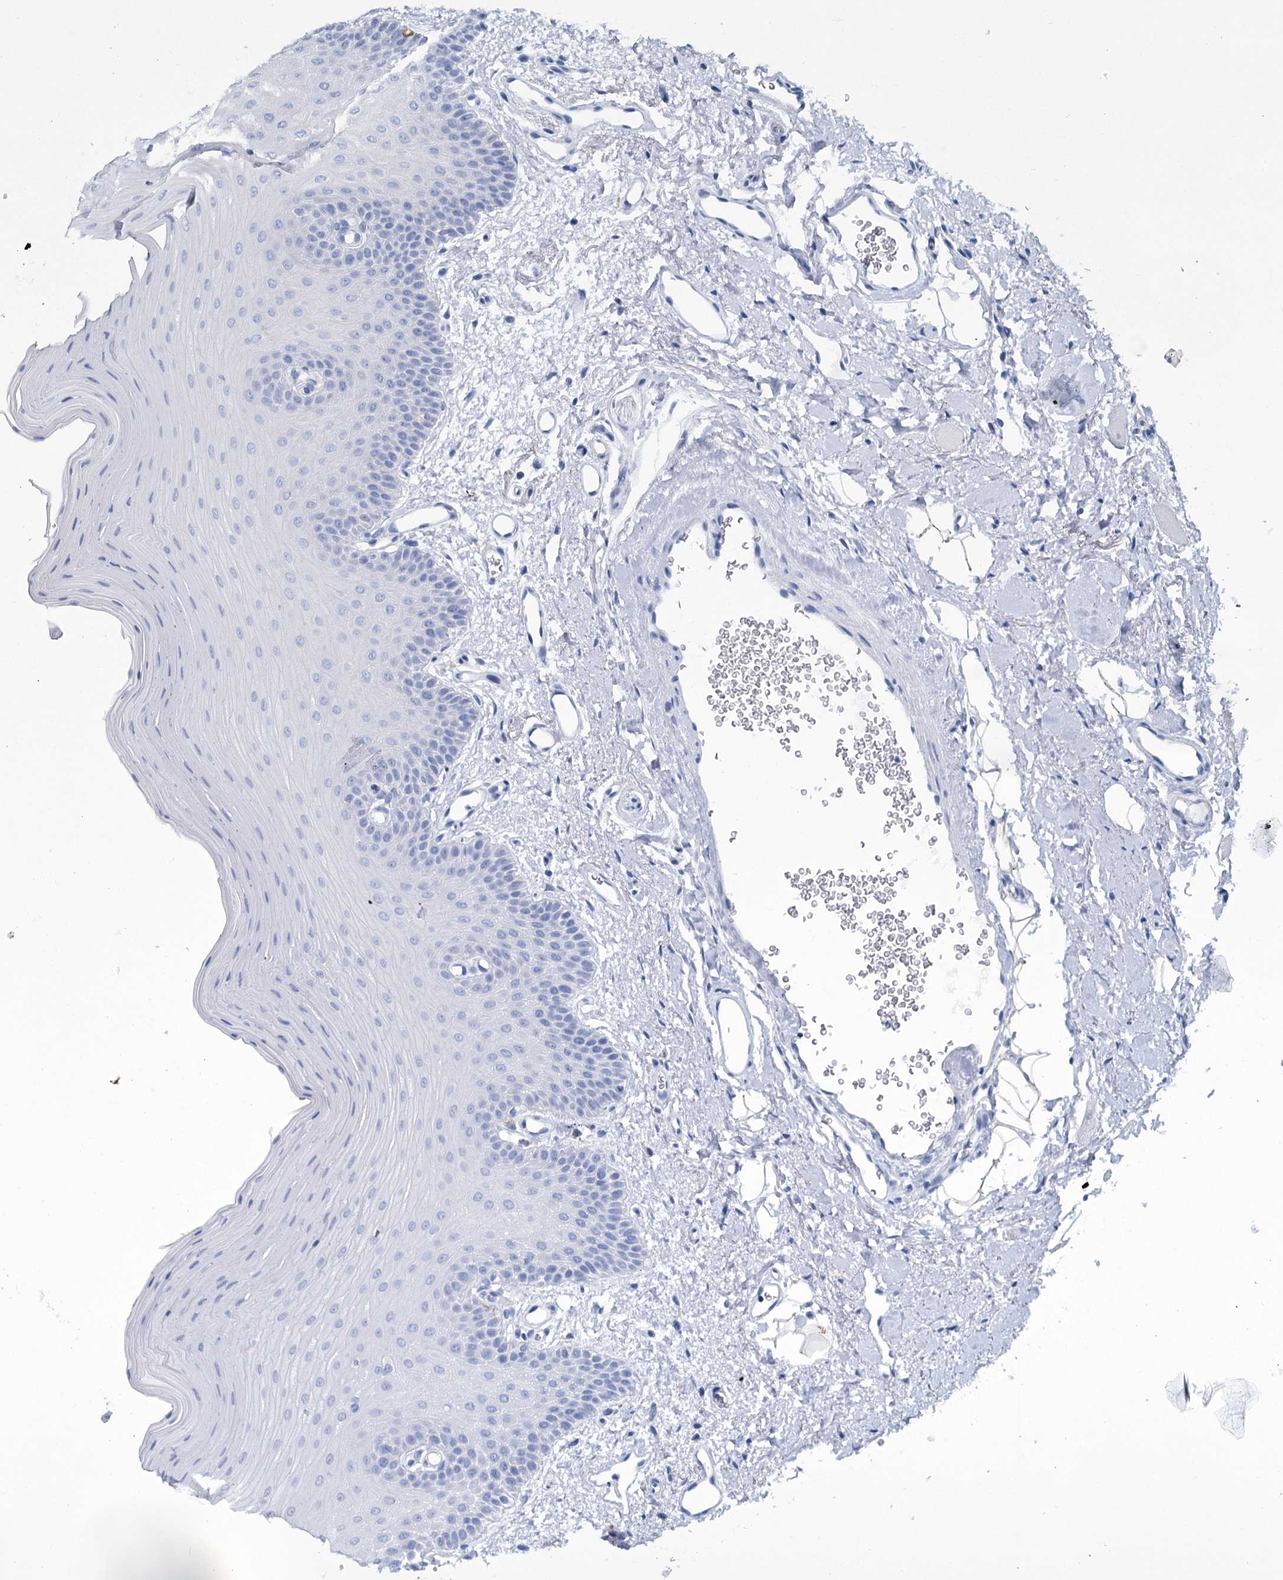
{"staining": {"intensity": "negative", "quantity": "none", "location": "none"}, "tissue": "oral mucosa", "cell_type": "Squamous epithelial cells", "image_type": "normal", "snomed": [{"axis": "morphology", "description": "Normal tissue, NOS"}, {"axis": "topography", "description": "Oral tissue"}], "caption": "This is a micrograph of IHC staining of normal oral mucosa, which shows no expression in squamous epithelial cells. (DAB immunohistochemistry (IHC) with hematoxylin counter stain).", "gene": "METTL7B", "patient": {"sex": "male", "age": 68}}